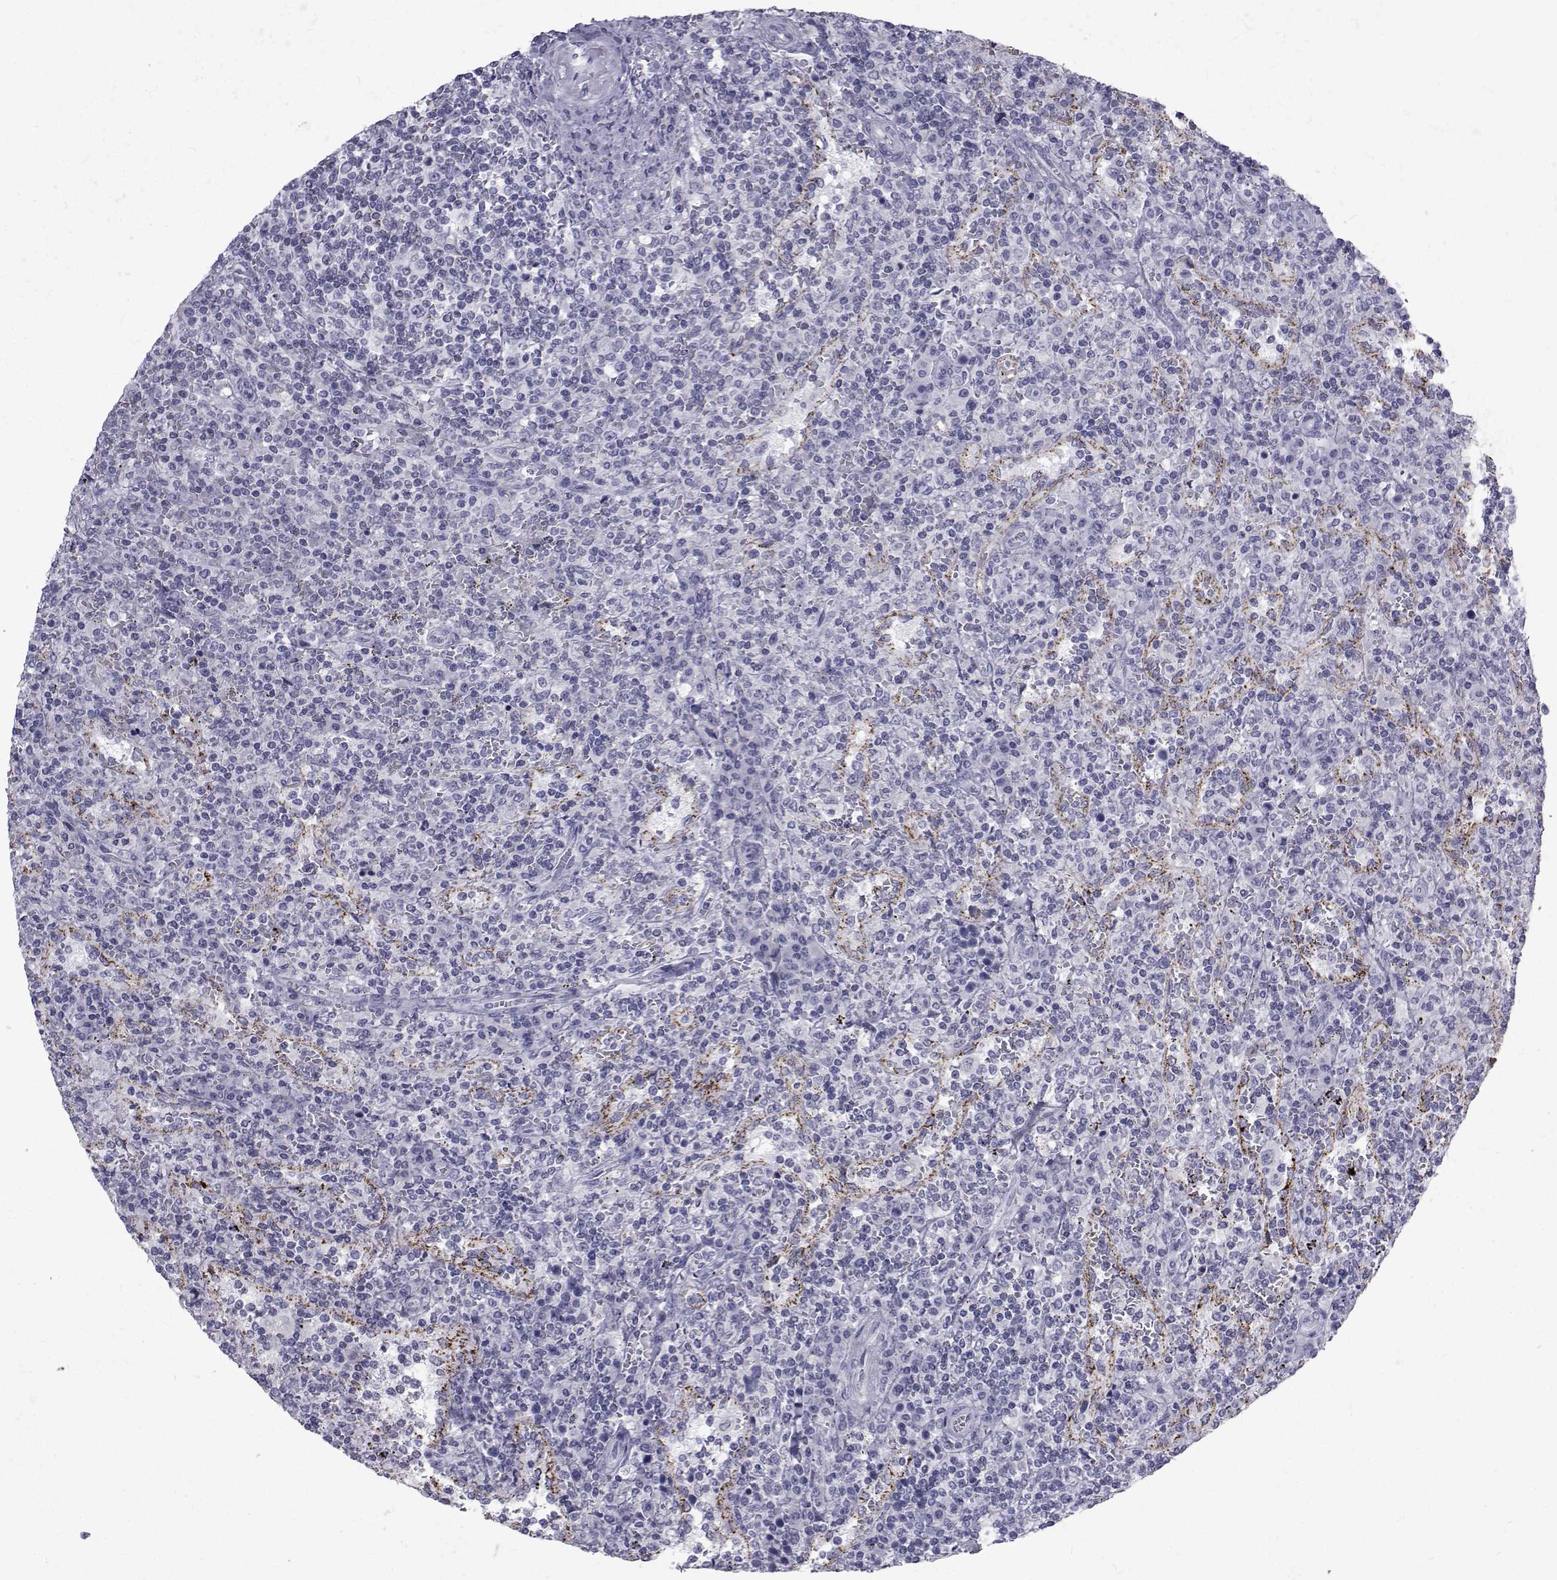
{"staining": {"intensity": "negative", "quantity": "none", "location": "none"}, "tissue": "lymphoma", "cell_type": "Tumor cells", "image_type": "cancer", "snomed": [{"axis": "morphology", "description": "Malignant lymphoma, non-Hodgkin's type, Low grade"}, {"axis": "topography", "description": "Spleen"}], "caption": "Tumor cells are negative for brown protein staining in malignant lymphoma, non-Hodgkin's type (low-grade).", "gene": "FDXR", "patient": {"sex": "male", "age": 62}}